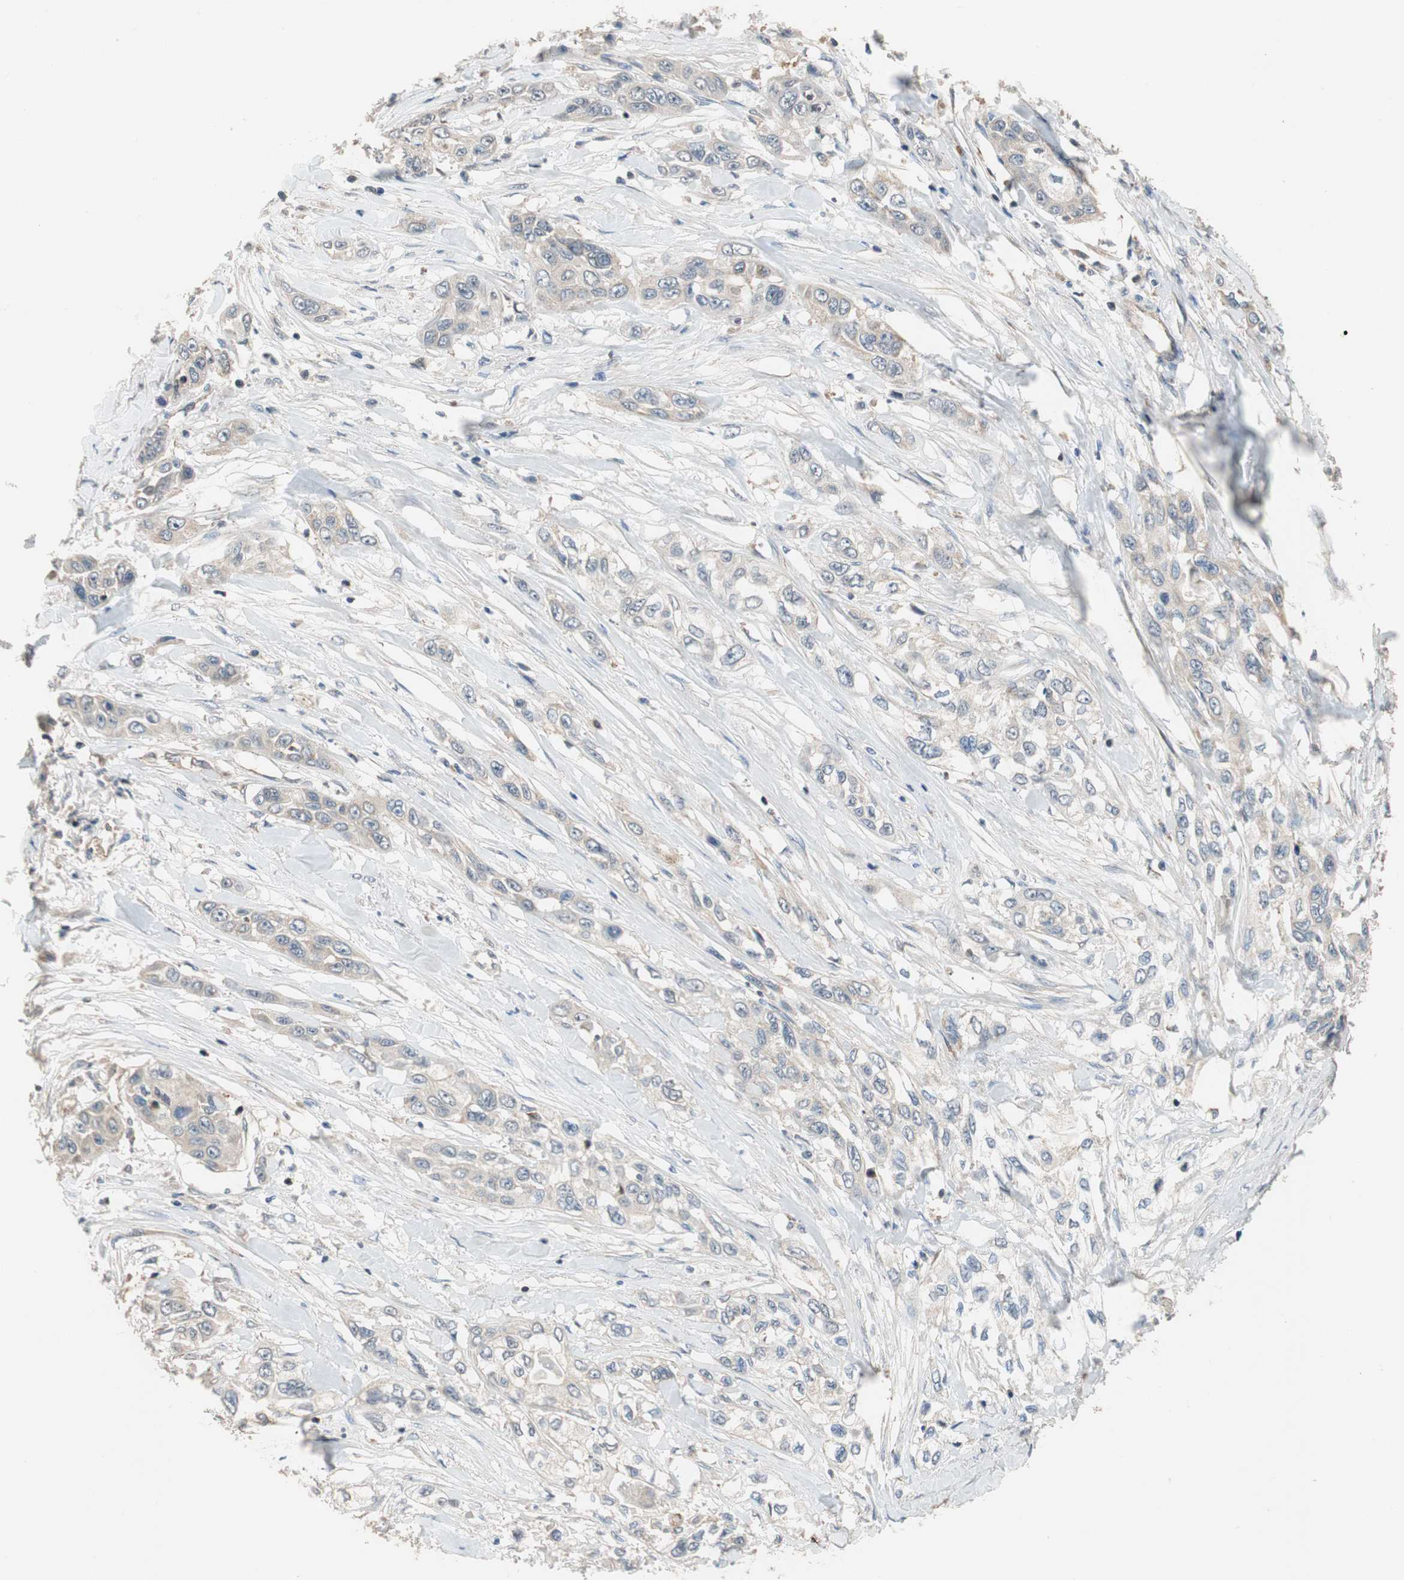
{"staining": {"intensity": "weak", "quantity": ">75%", "location": "cytoplasmic/membranous"}, "tissue": "pancreatic cancer", "cell_type": "Tumor cells", "image_type": "cancer", "snomed": [{"axis": "morphology", "description": "Adenocarcinoma, NOS"}, {"axis": "topography", "description": "Pancreas"}], "caption": "Human pancreatic adenocarcinoma stained with a protein marker demonstrates weak staining in tumor cells.", "gene": "MAP4K2", "patient": {"sex": "female", "age": 70}}